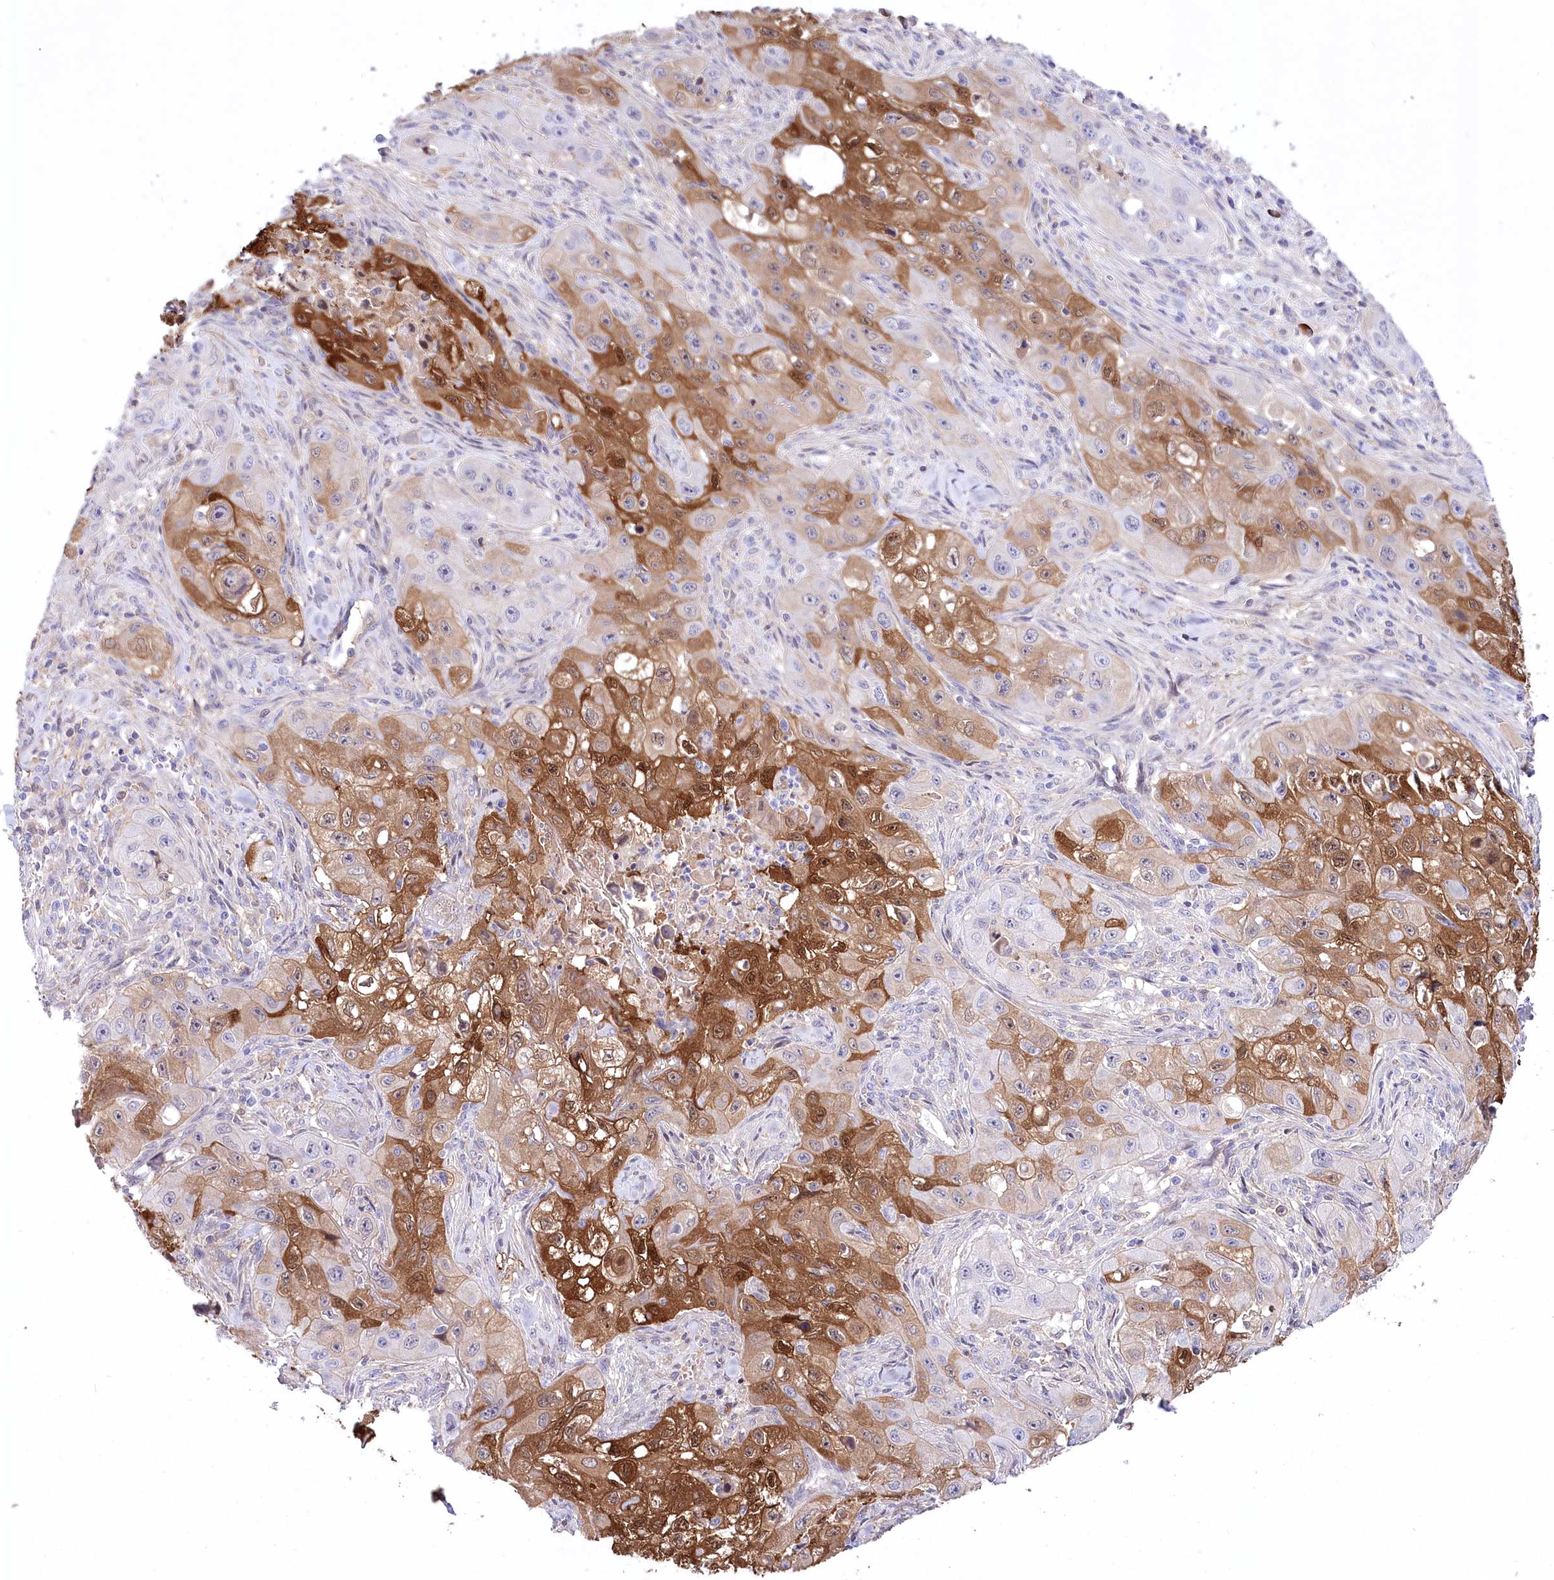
{"staining": {"intensity": "moderate", "quantity": "25%-75%", "location": "cytoplasmic/membranous,nuclear"}, "tissue": "skin cancer", "cell_type": "Tumor cells", "image_type": "cancer", "snomed": [{"axis": "morphology", "description": "Squamous cell carcinoma, NOS"}, {"axis": "topography", "description": "Skin"}, {"axis": "topography", "description": "Subcutis"}], "caption": "There is medium levels of moderate cytoplasmic/membranous and nuclear staining in tumor cells of skin cancer (squamous cell carcinoma), as demonstrated by immunohistochemical staining (brown color).", "gene": "CEP164", "patient": {"sex": "male", "age": 73}}